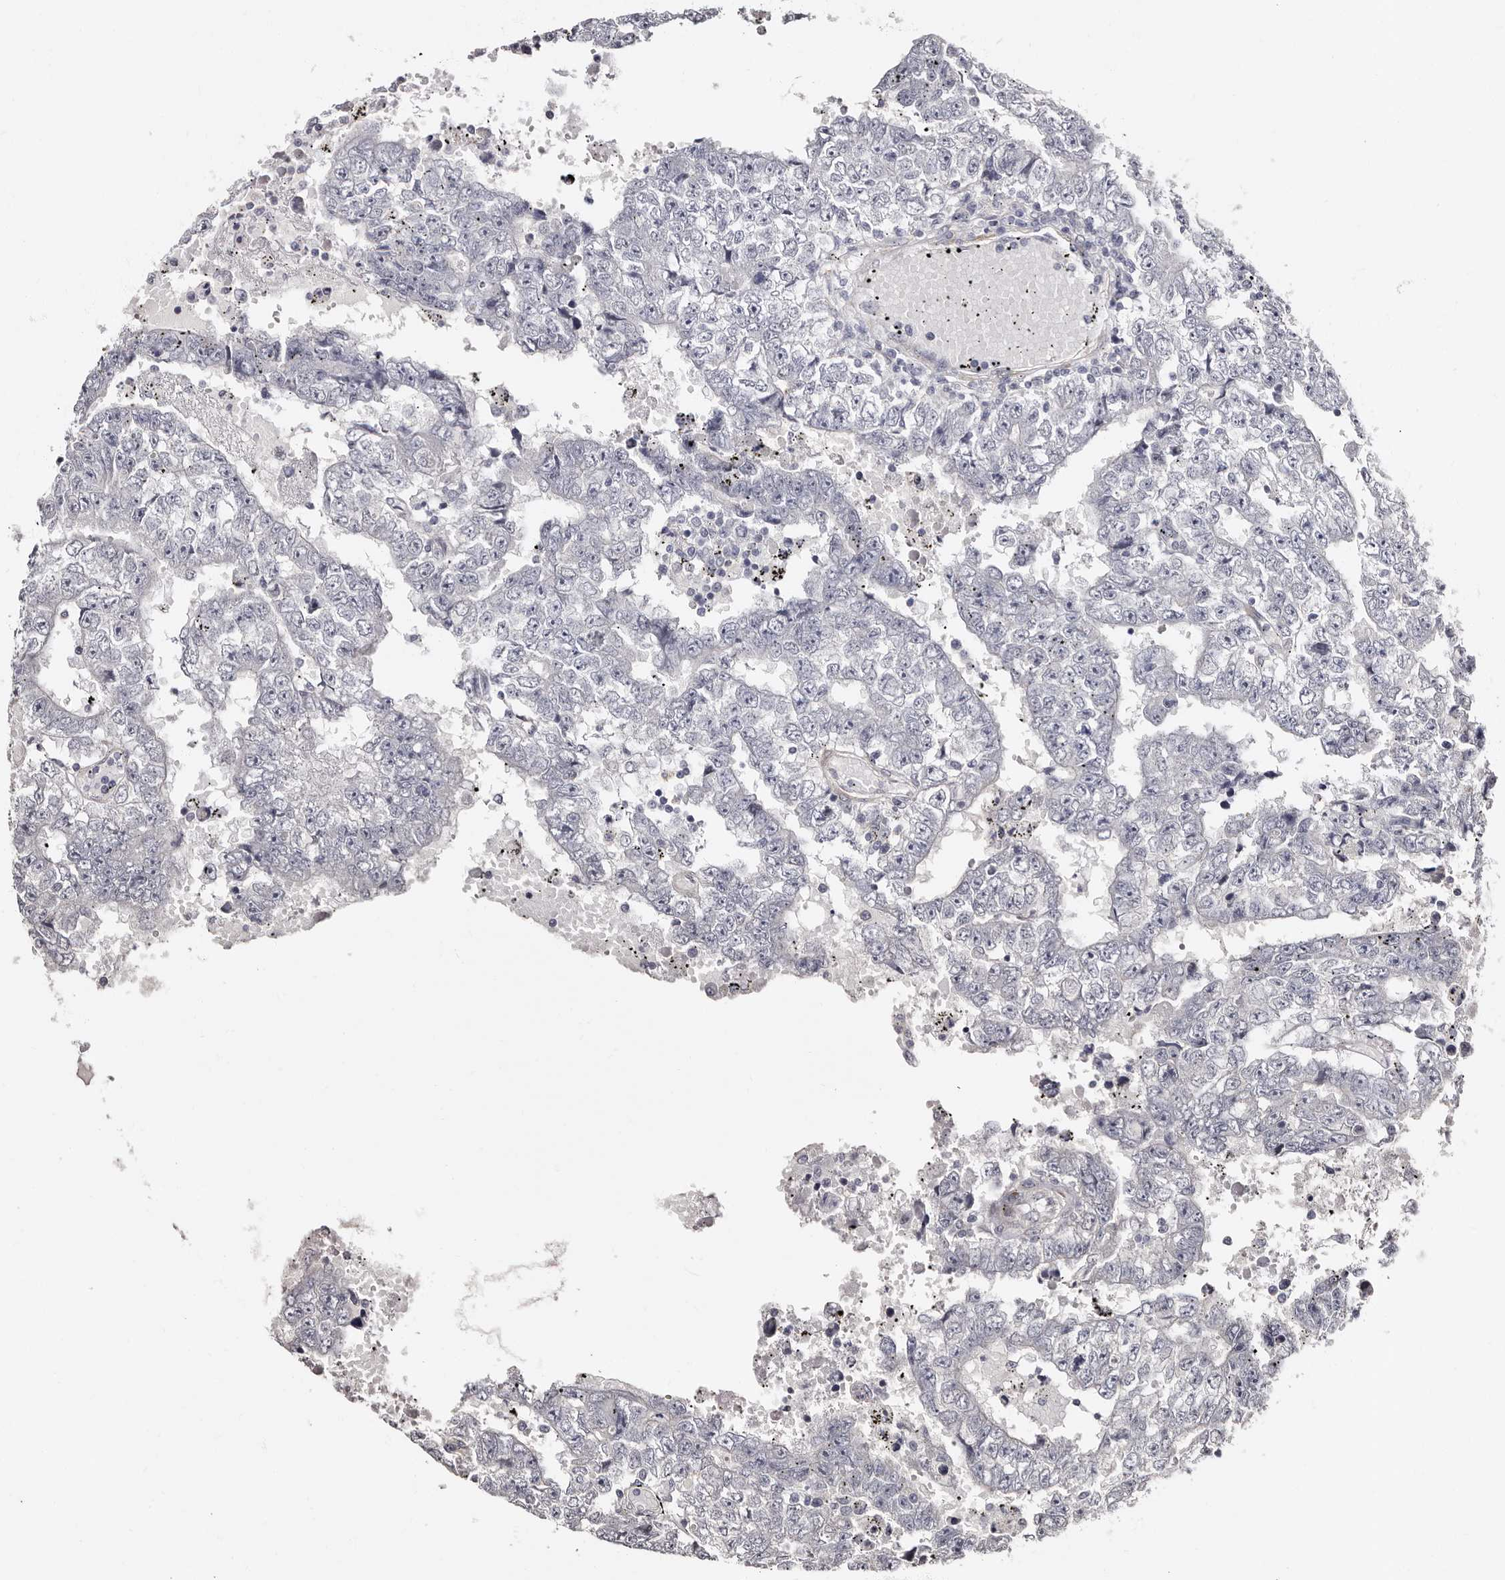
{"staining": {"intensity": "negative", "quantity": "none", "location": "none"}, "tissue": "testis cancer", "cell_type": "Tumor cells", "image_type": "cancer", "snomed": [{"axis": "morphology", "description": "Carcinoma, Embryonal, NOS"}, {"axis": "topography", "description": "Testis"}], "caption": "Immunohistochemical staining of embryonal carcinoma (testis) reveals no significant staining in tumor cells.", "gene": "TBC1D22B", "patient": {"sex": "male", "age": 25}}